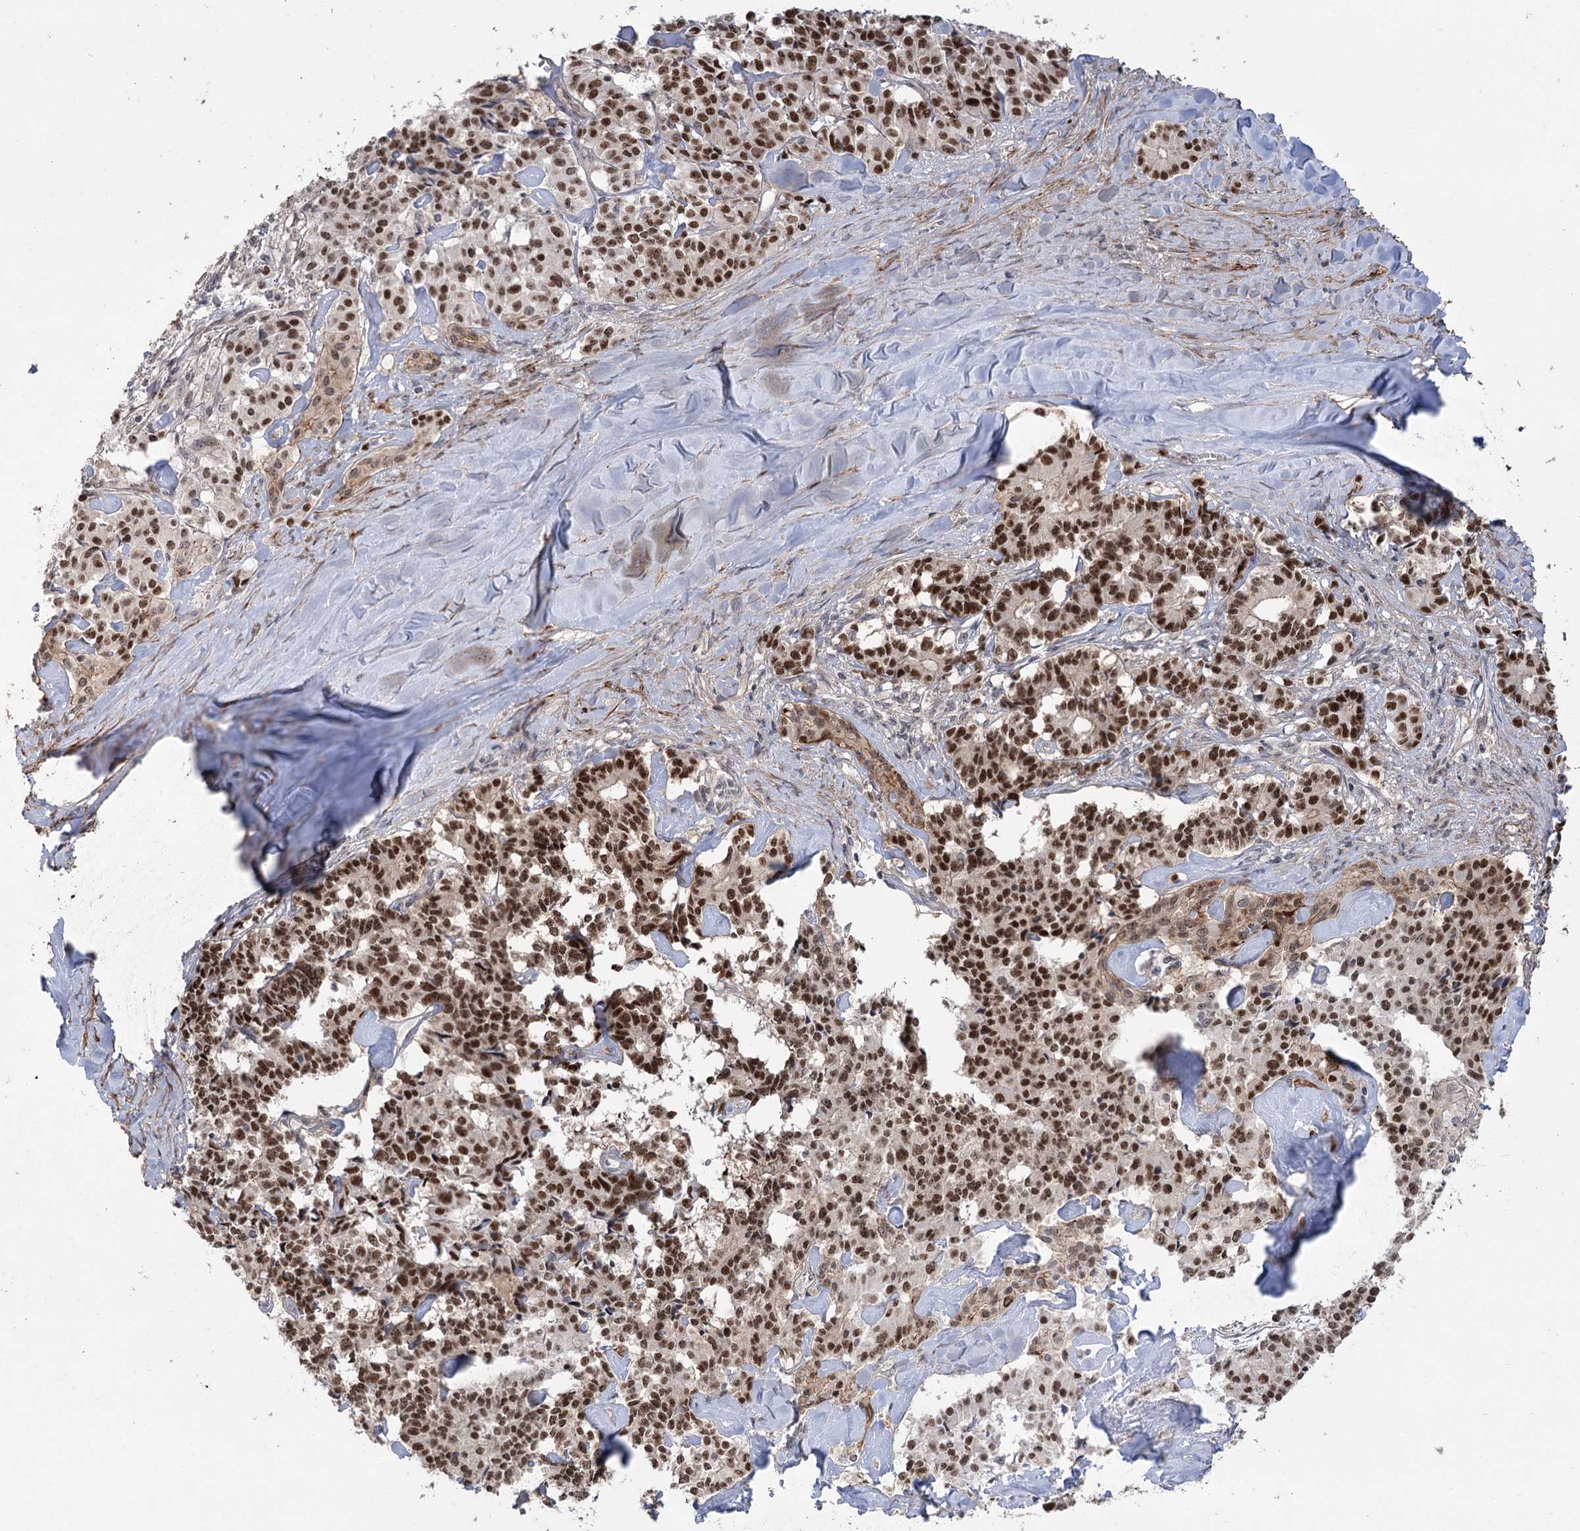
{"staining": {"intensity": "strong", "quantity": ">75%", "location": "nuclear"}, "tissue": "pancreatic cancer", "cell_type": "Tumor cells", "image_type": "cancer", "snomed": [{"axis": "morphology", "description": "Adenocarcinoma, NOS"}, {"axis": "topography", "description": "Pancreas"}], "caption": "Human pancreatic cancer stained with a protein marker exhibits strong staining in tumor cells.", "gene": "ZSCAN23", "patient": {"sex": "female", "age": 74}}